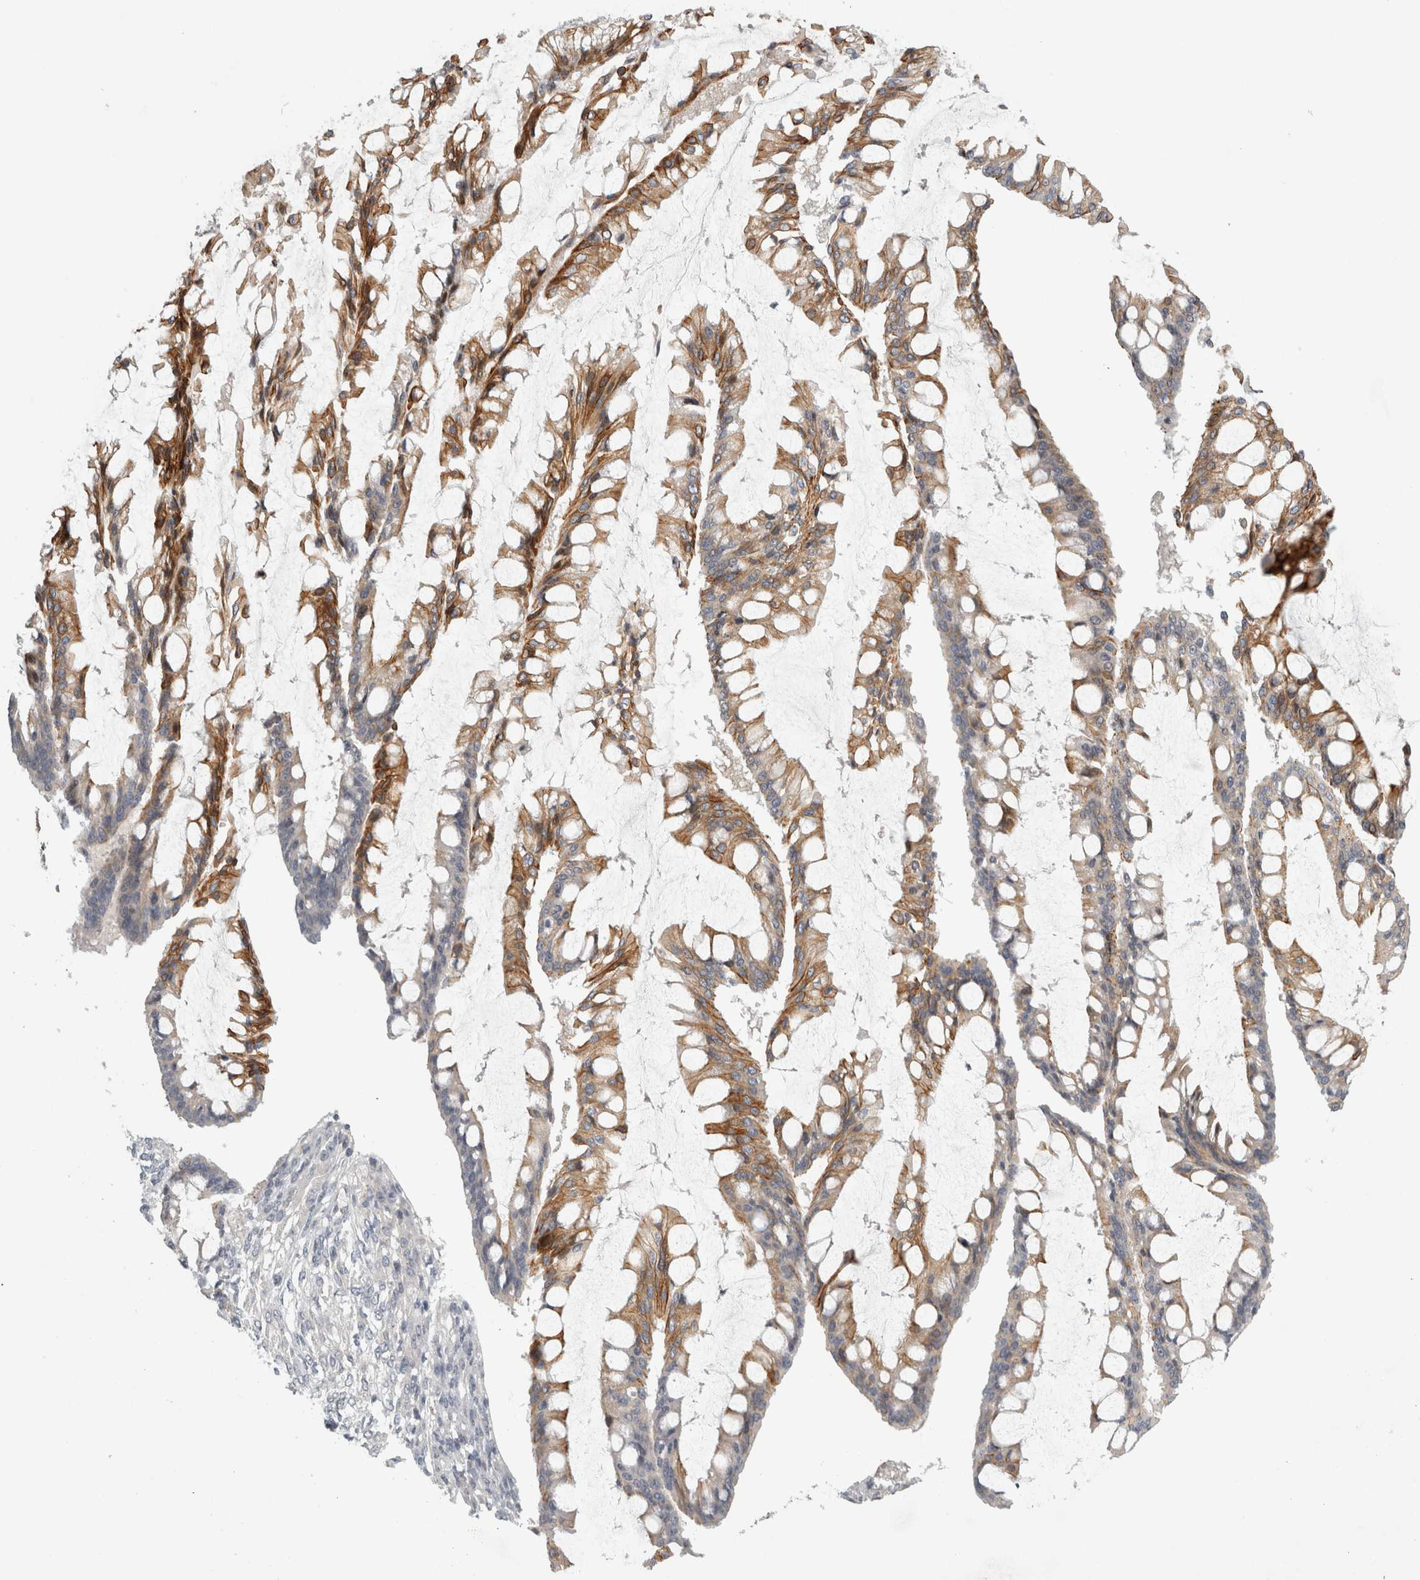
{"staining": {"intensity": "moderate", "quantity": ">75%", "location": "cytoplasmic/membranous"}, "tissue": "ovarian cancer", "cell_type": "Tumor cells", "image_type": "cancer", "snomed": [{"axis": "morphology", "description": "Cystadenocarcinoma, mucinous, NOS"}, {"axis": "topography", "description": "Ovary"}], "caption": "Immunohistochemistry (IHC) (DAB (3,3'-diaminobenzidine)) staining of human ovarian cancer (mucinous cystadenocarcinoma) reveals moderate cytoplasmic/membranous protein staining in approximately >75% of tumor cells. Immunohistochemistry (IHC) stains the protein in brown and the nuclei are stained blue.", "gene": "UTP25", "patient": {"sex": "female", "age": 73}}